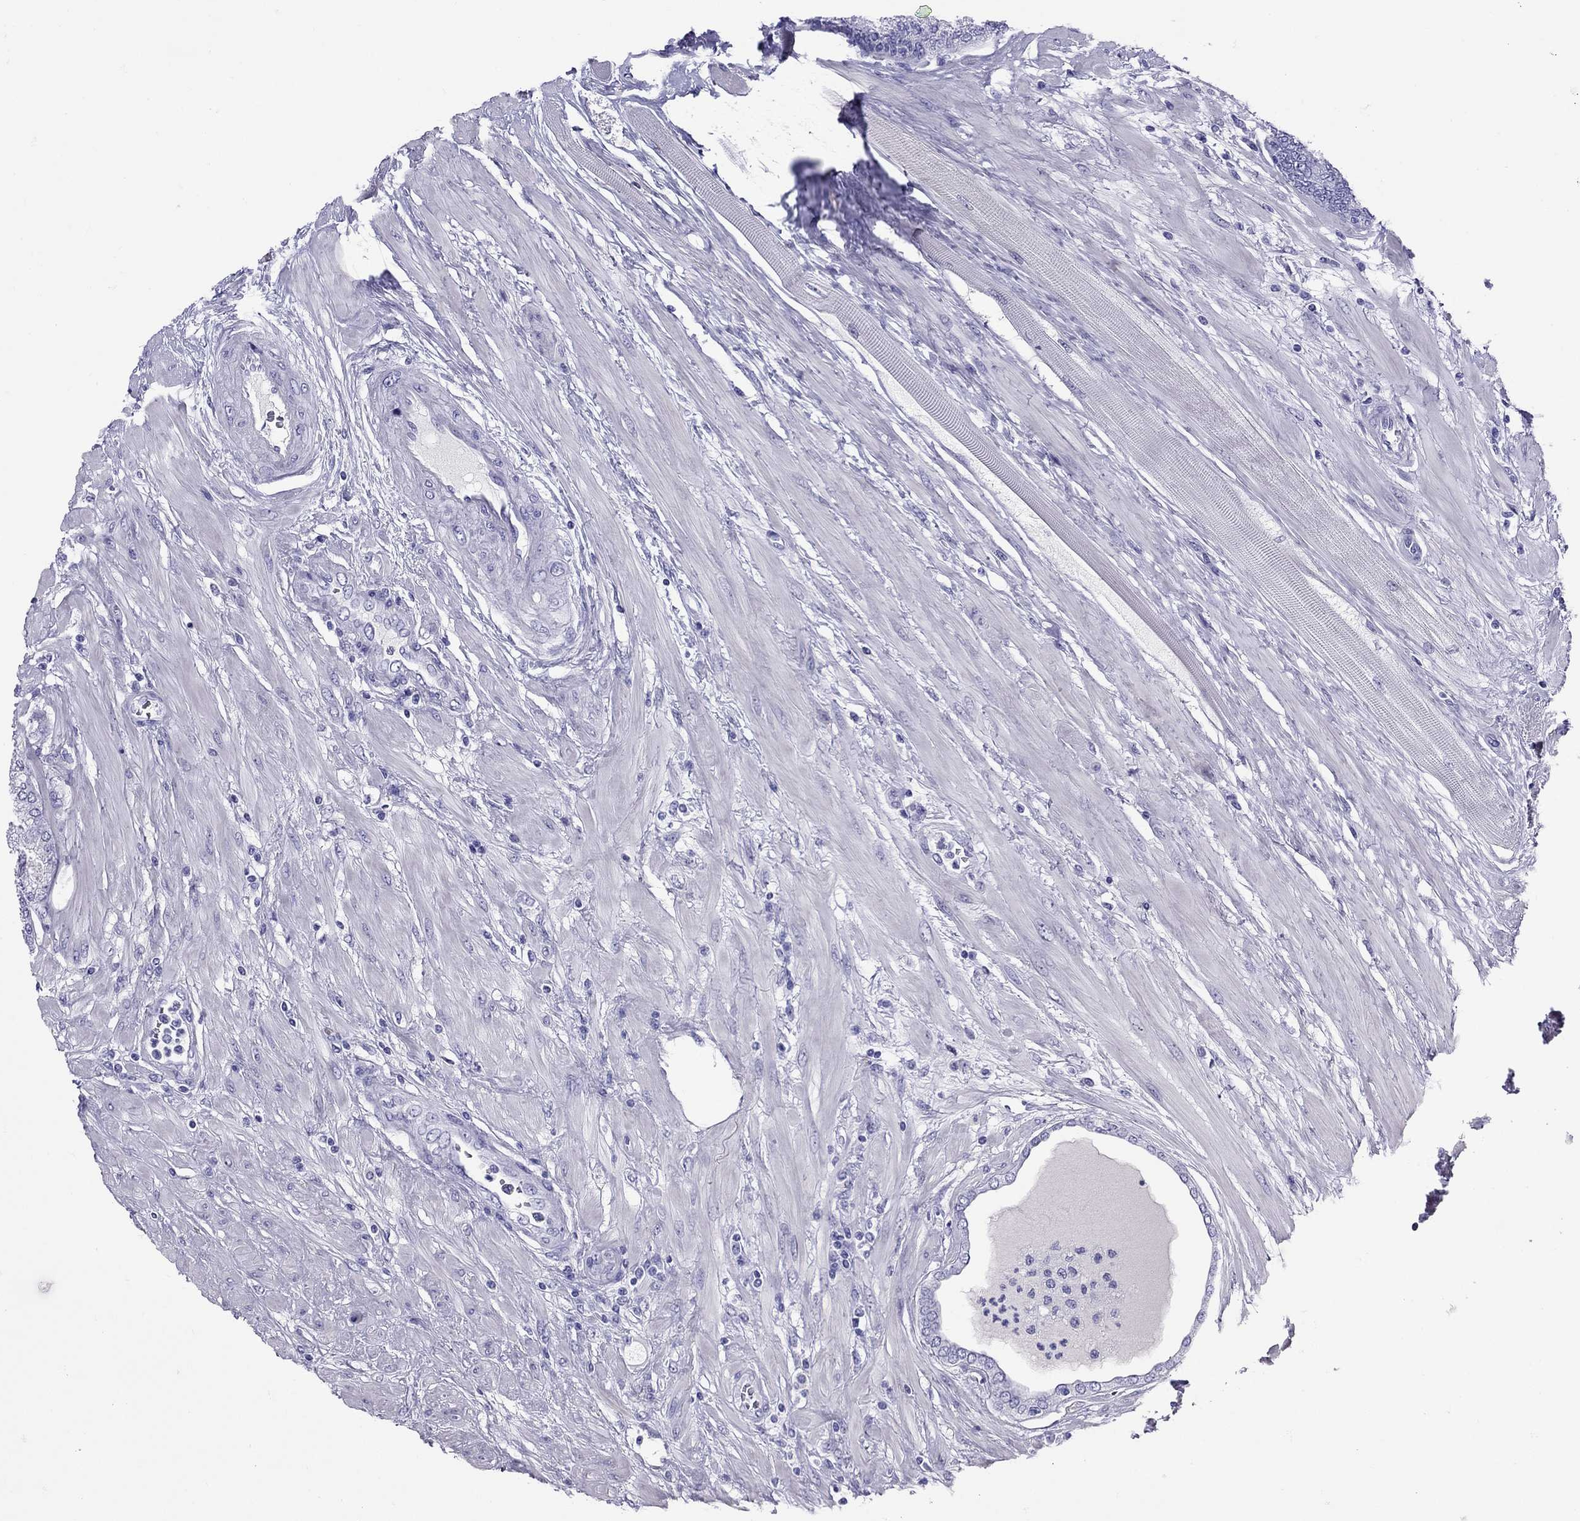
{"staining": {"intensity": "negative", "quantity": "none", "location": "none"}, "tissue": "prostate cancer", "cell_type": "Tumor cells", "image_type": "cancer", "snomed": [{"axis": "morphology", "description": "Adenocarcinoma, Low grade"}, {"axis": "topography", "description": "Prostate"}], "caption": "Immunohistochemistry histopathology image of neoplastic tissue: human prostate adenocarcinoma (low-grade) stained with DAB (3,3'-diaminobenzidine) shows no significant protein expression in tumor cells.", "gene": "GRIA2", "patient": {"sex": "male", "age": 55}}